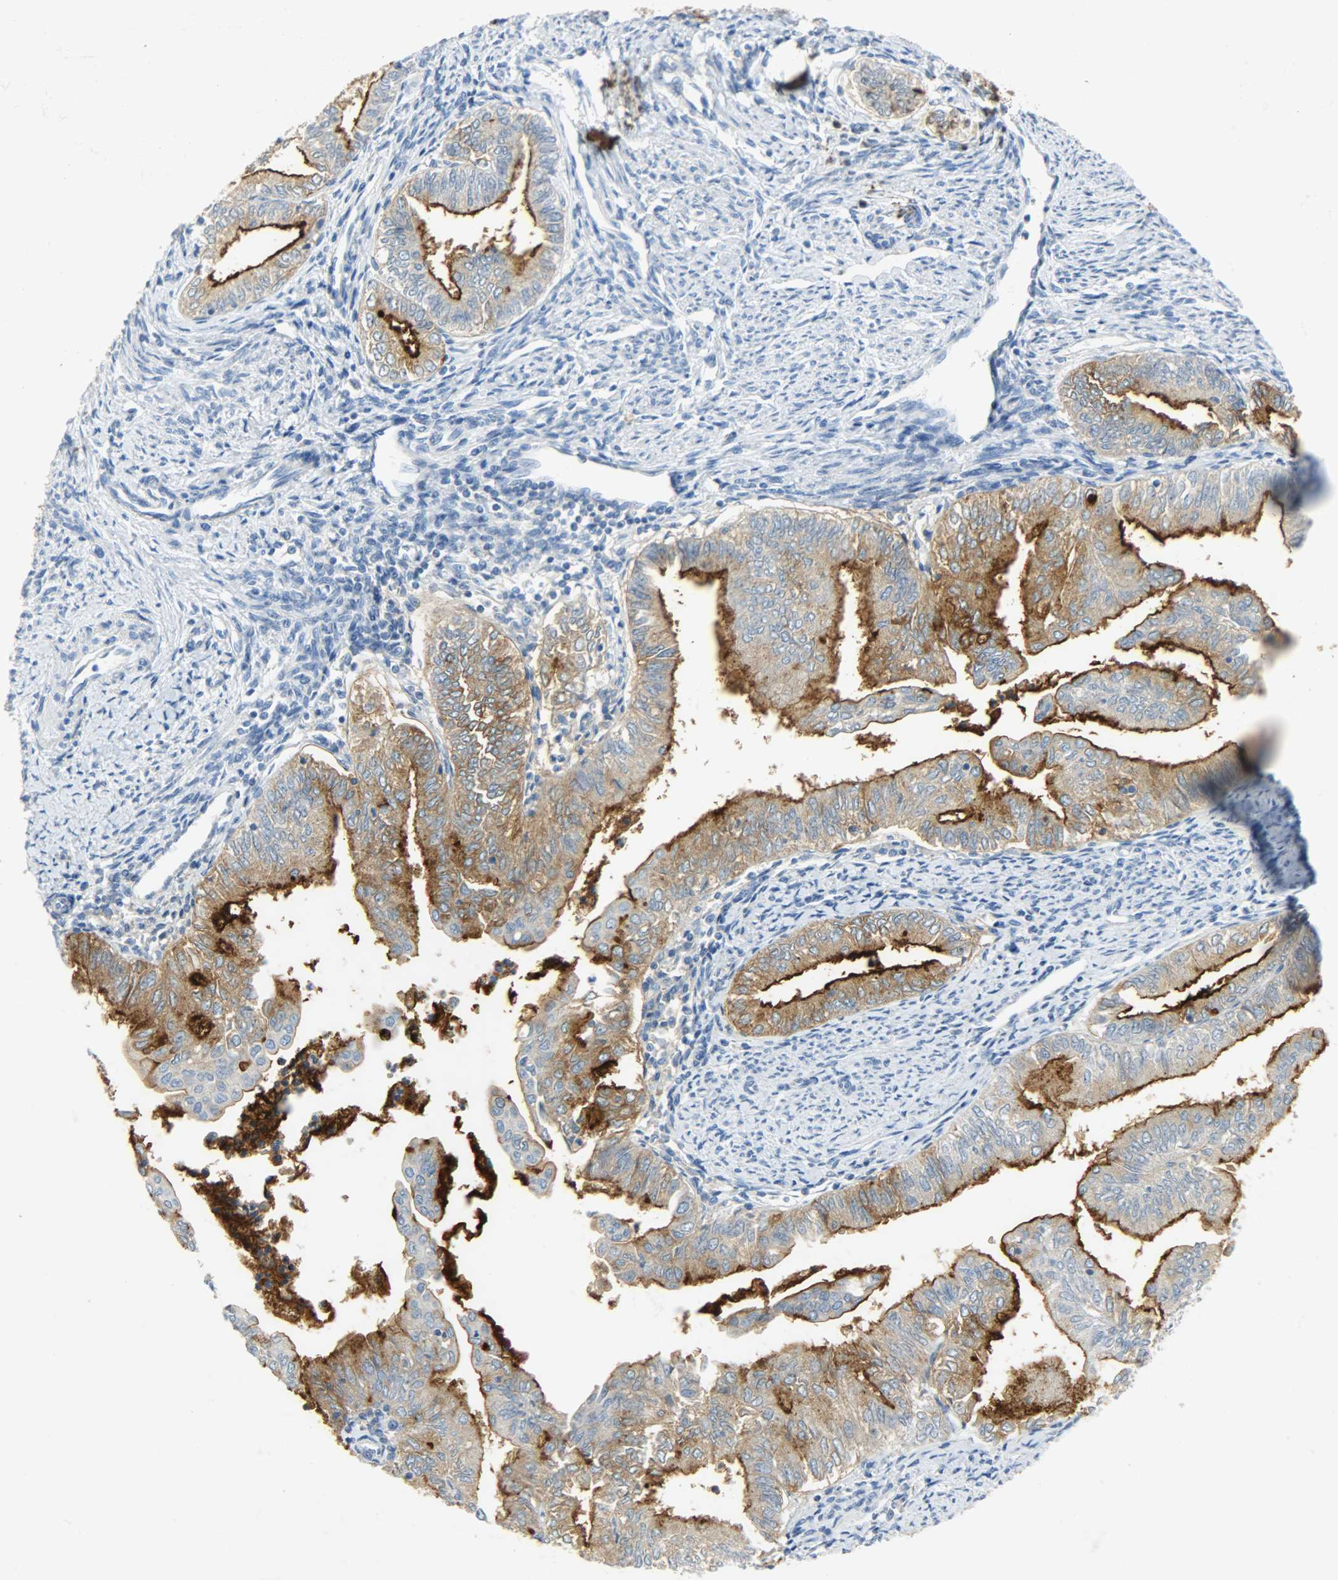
{"staining": {"intensity": "strong", "quantity": ">75%", "location": "cytoplasmic/membranous"}, "tissue": "endometrial cancer", "cell_type": "Tumor cells", "image_type": "cancer", "snomed": [{"axis": "morphology", "description": "Adenocarcinoma, NOS"}, {"axis": "topography", "description": "Endometrium"}], "caption": "Endometrial cancer (adenocarcinoma) tissue demonstrates strong cytoplasmic/membranous positivity in approximately >75% of tumor cells", "gene": "PROM1", "patient": {"sex": "female", "age": 66}}